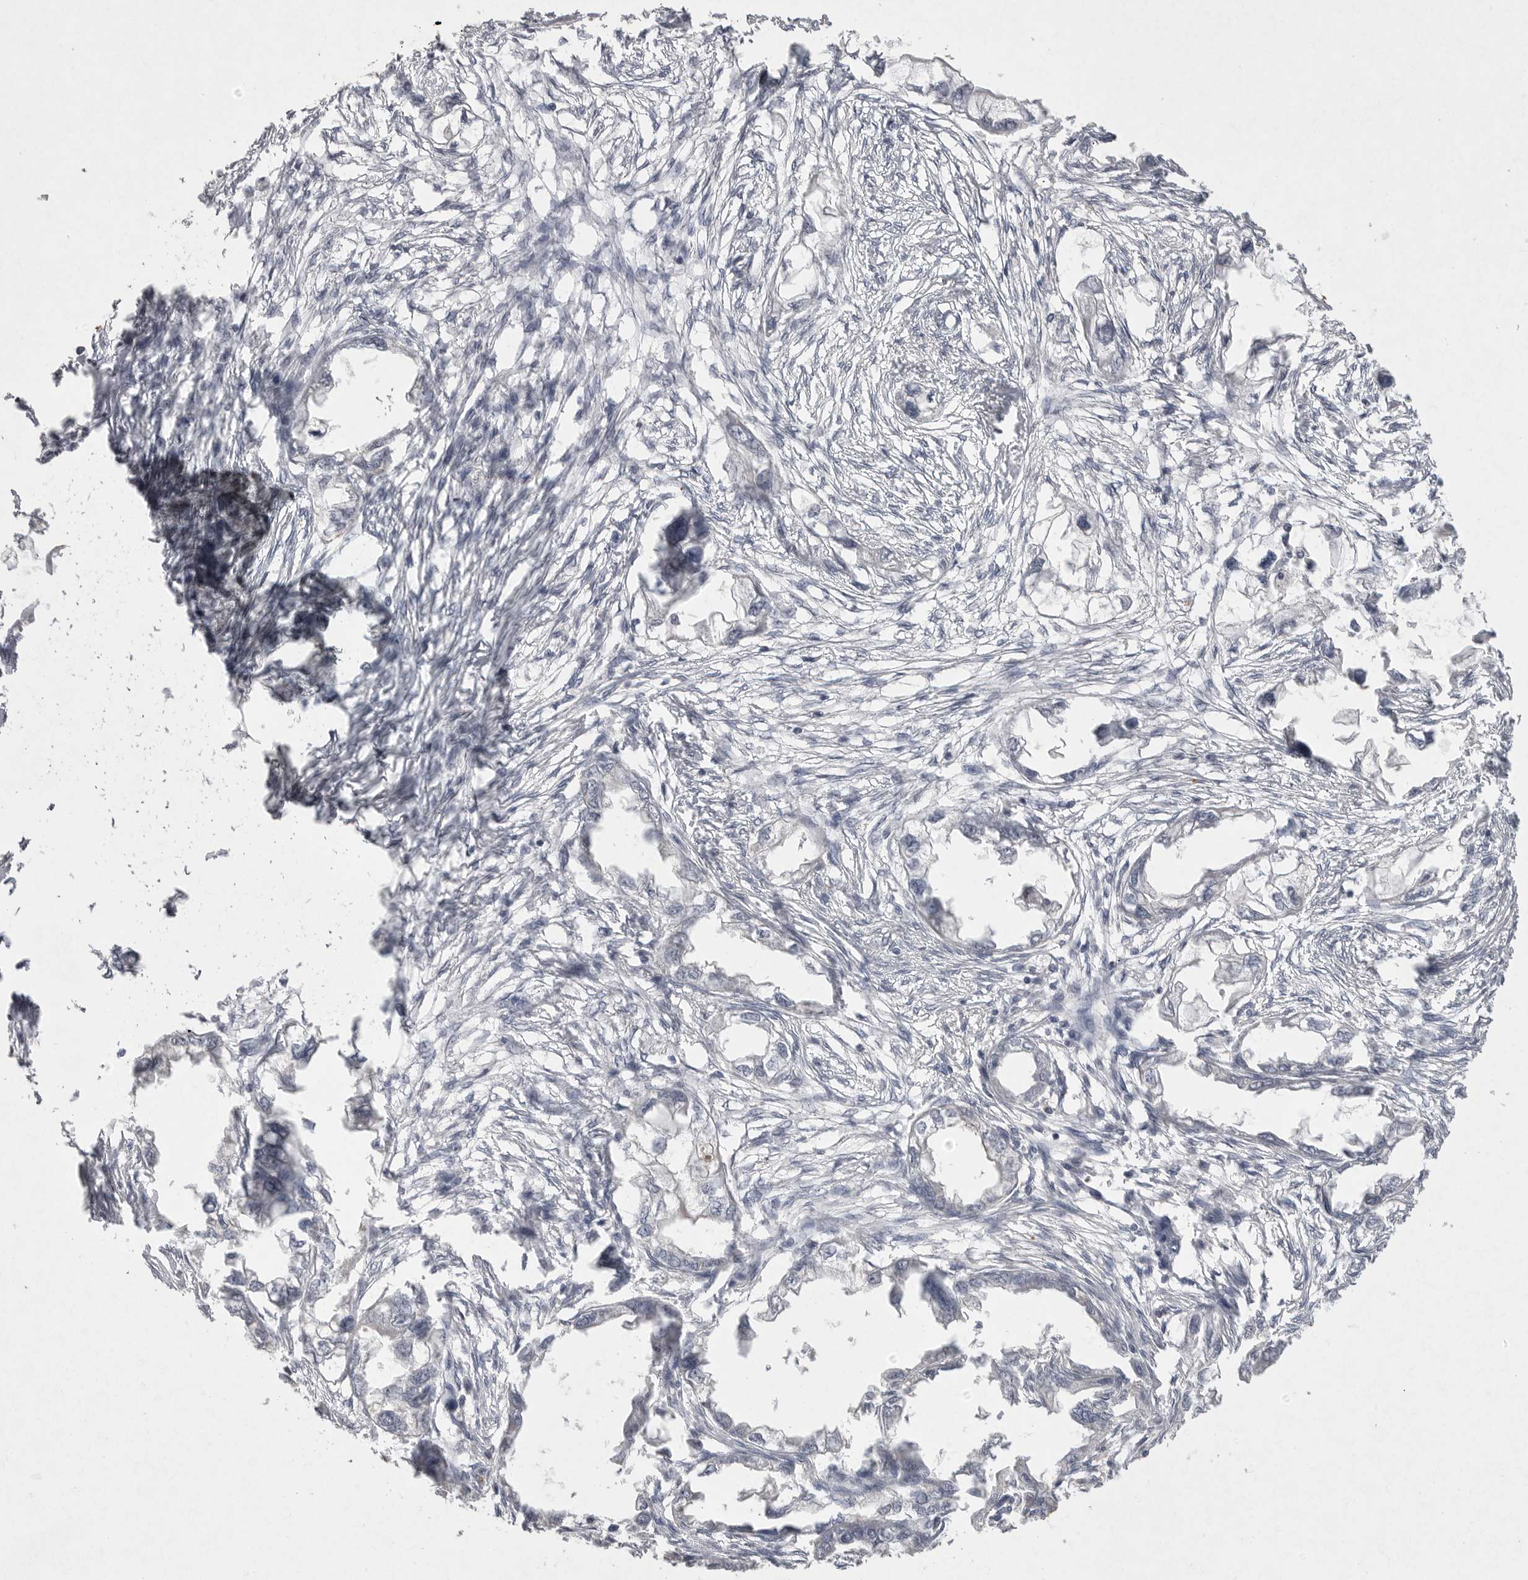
{"staining": {"intensity": "negative", "quantity": "none", "location": "none"}, "tissue": "endometrial cancer", "cell_type": "Tumor cells", "image_type": "cancer", "snomed": [{"axis": "morphology", "description": "Adenocarcinoma, NOS"}, {"axis": "morphology", "description": "Adenocarcinoma, metastatic, NOS"}, {"axis": "topography", "description": "Adipose tissue"}, {"axis": "topography", "description": "Endometrium"}], "caption": "Tumor cells show no significant protein positivity in endometrial cancer.", "gene": "VANGL2", "patient": {"sex": "female", "age": 67}}